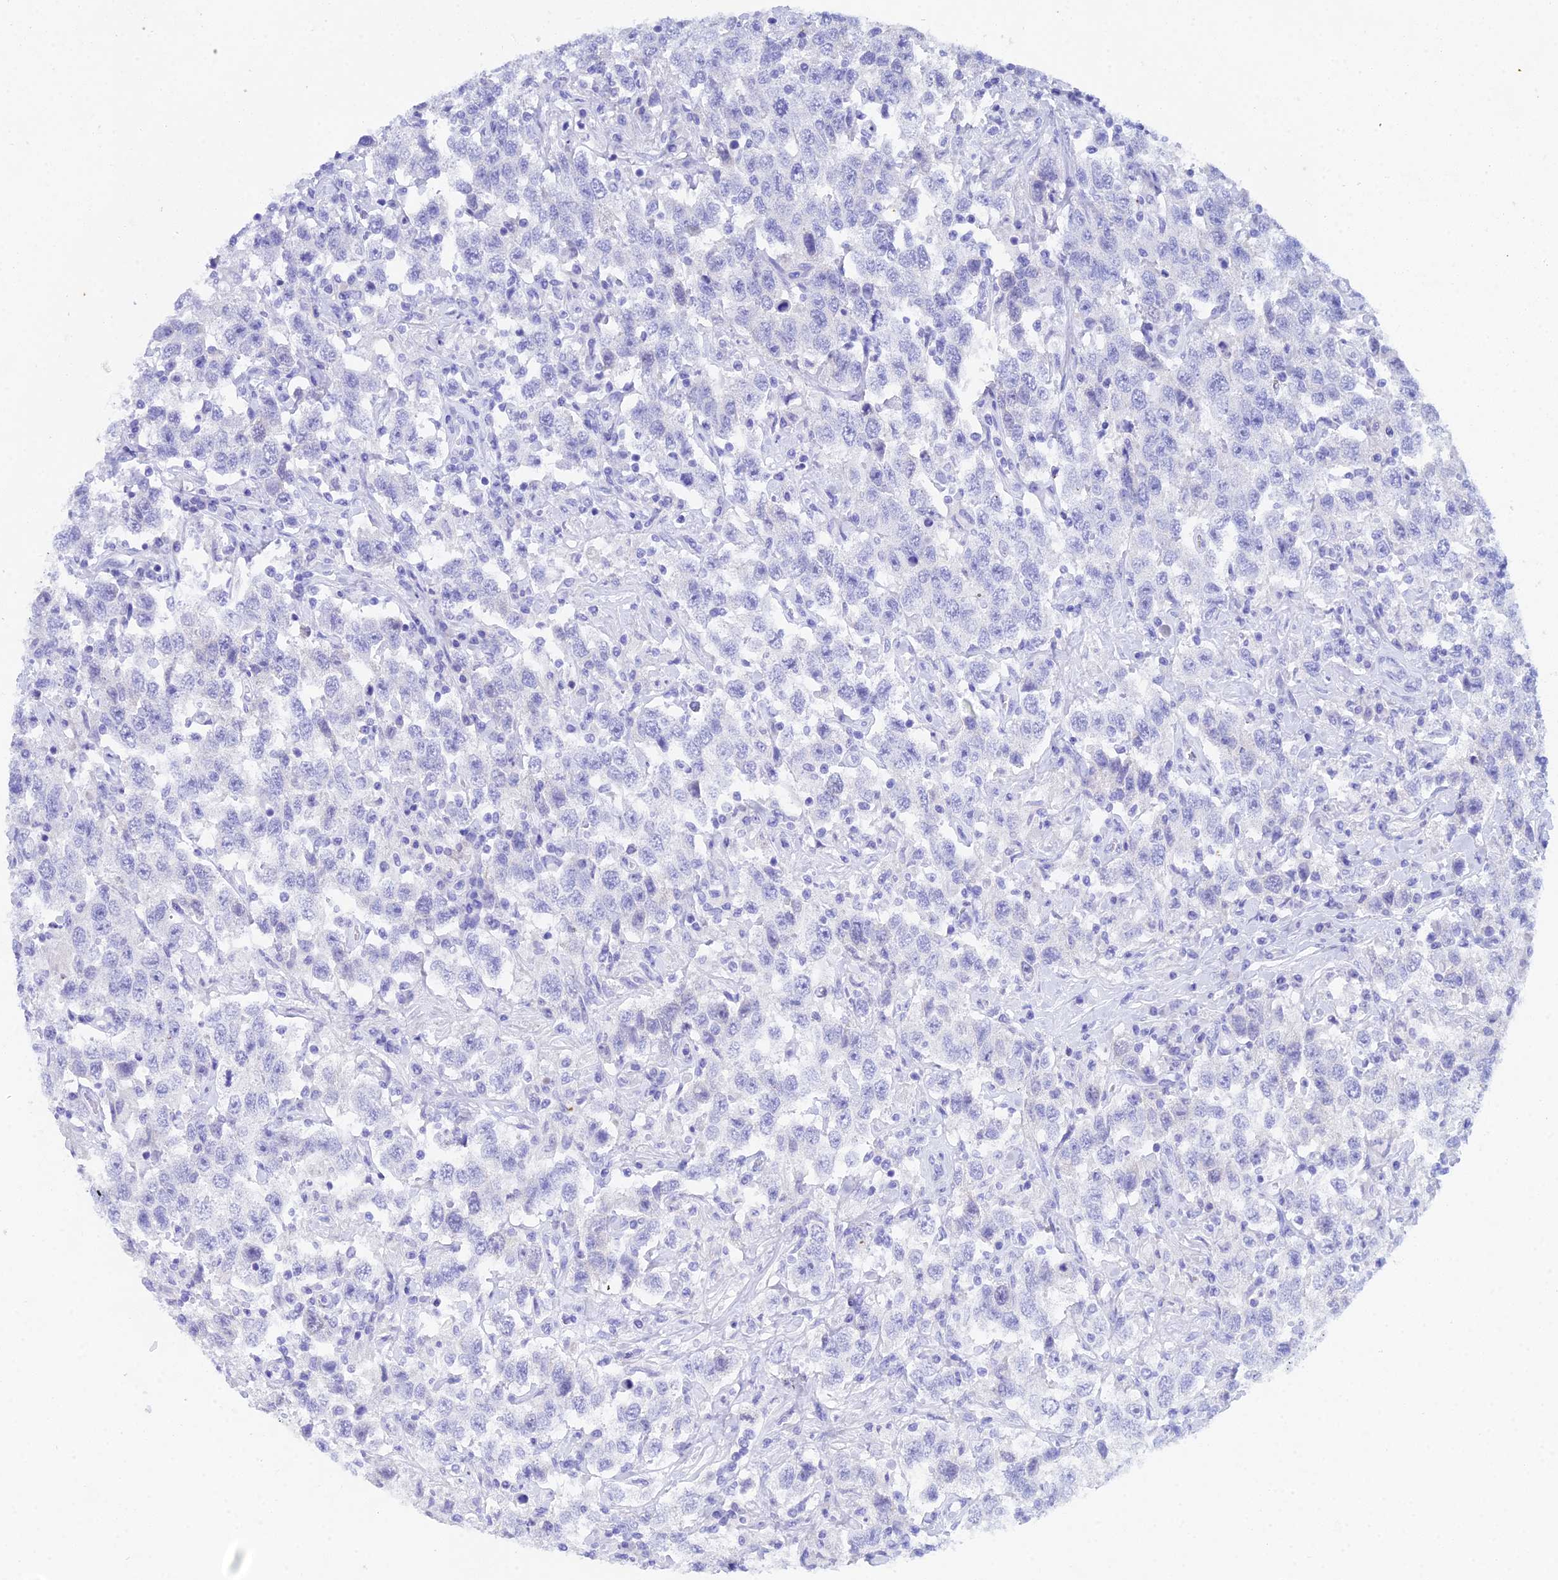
{"staining": {"intensity": "negative", "quantity": "none", "location": "none"}, "tissue": "testis cancer", "cell_type": "Tumor cells", "image_type": "cancer", "snomed": [{"axis": "morphology", "description": "Seminoma, NOS"}, {"axis": "topography", "description": "Testis"}], "caption": "Tumor cells show no significant staining in seminoma (testis).", "gene": "REG1A", "patient": {"sex": "male", "age": 41}}